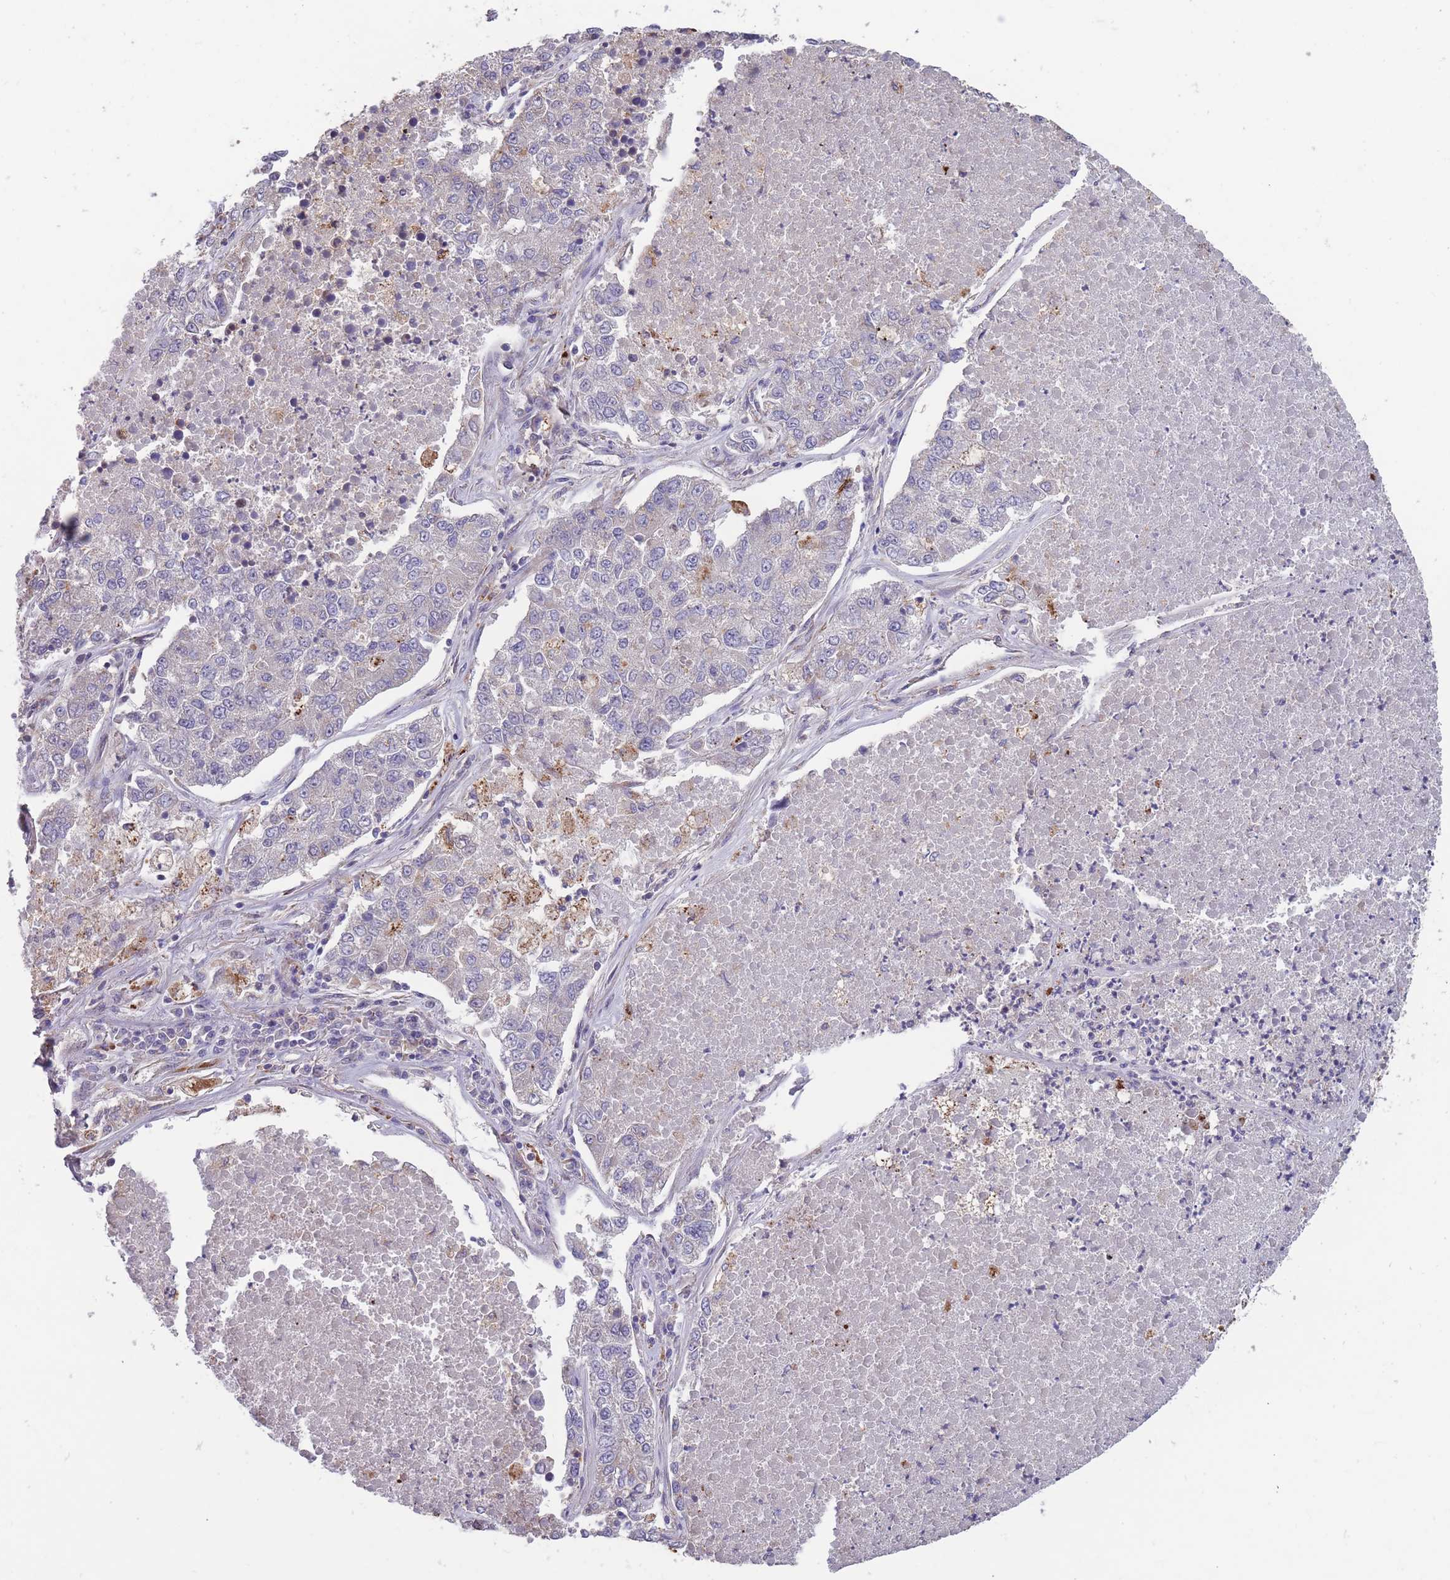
{"staining": {"intensity": "negative", "quantity": "none", "location": "none"}, "tissue": "lung cancer", "cell_type": "Tumor cells", "image_type": "cancer", "snomed": [{"axis": "morphology", "description": "Adenocarcinoma, NOS"}, {"axis": "topography", "description": "Lung"}], "caption": "High power microscopy image of an IHC histopathology image of adenocarcinoma (lung), revealing no significant positivity in tumor cells.", "gene": "ITPKC", "patient": {"sex": "male", "age": 49}}